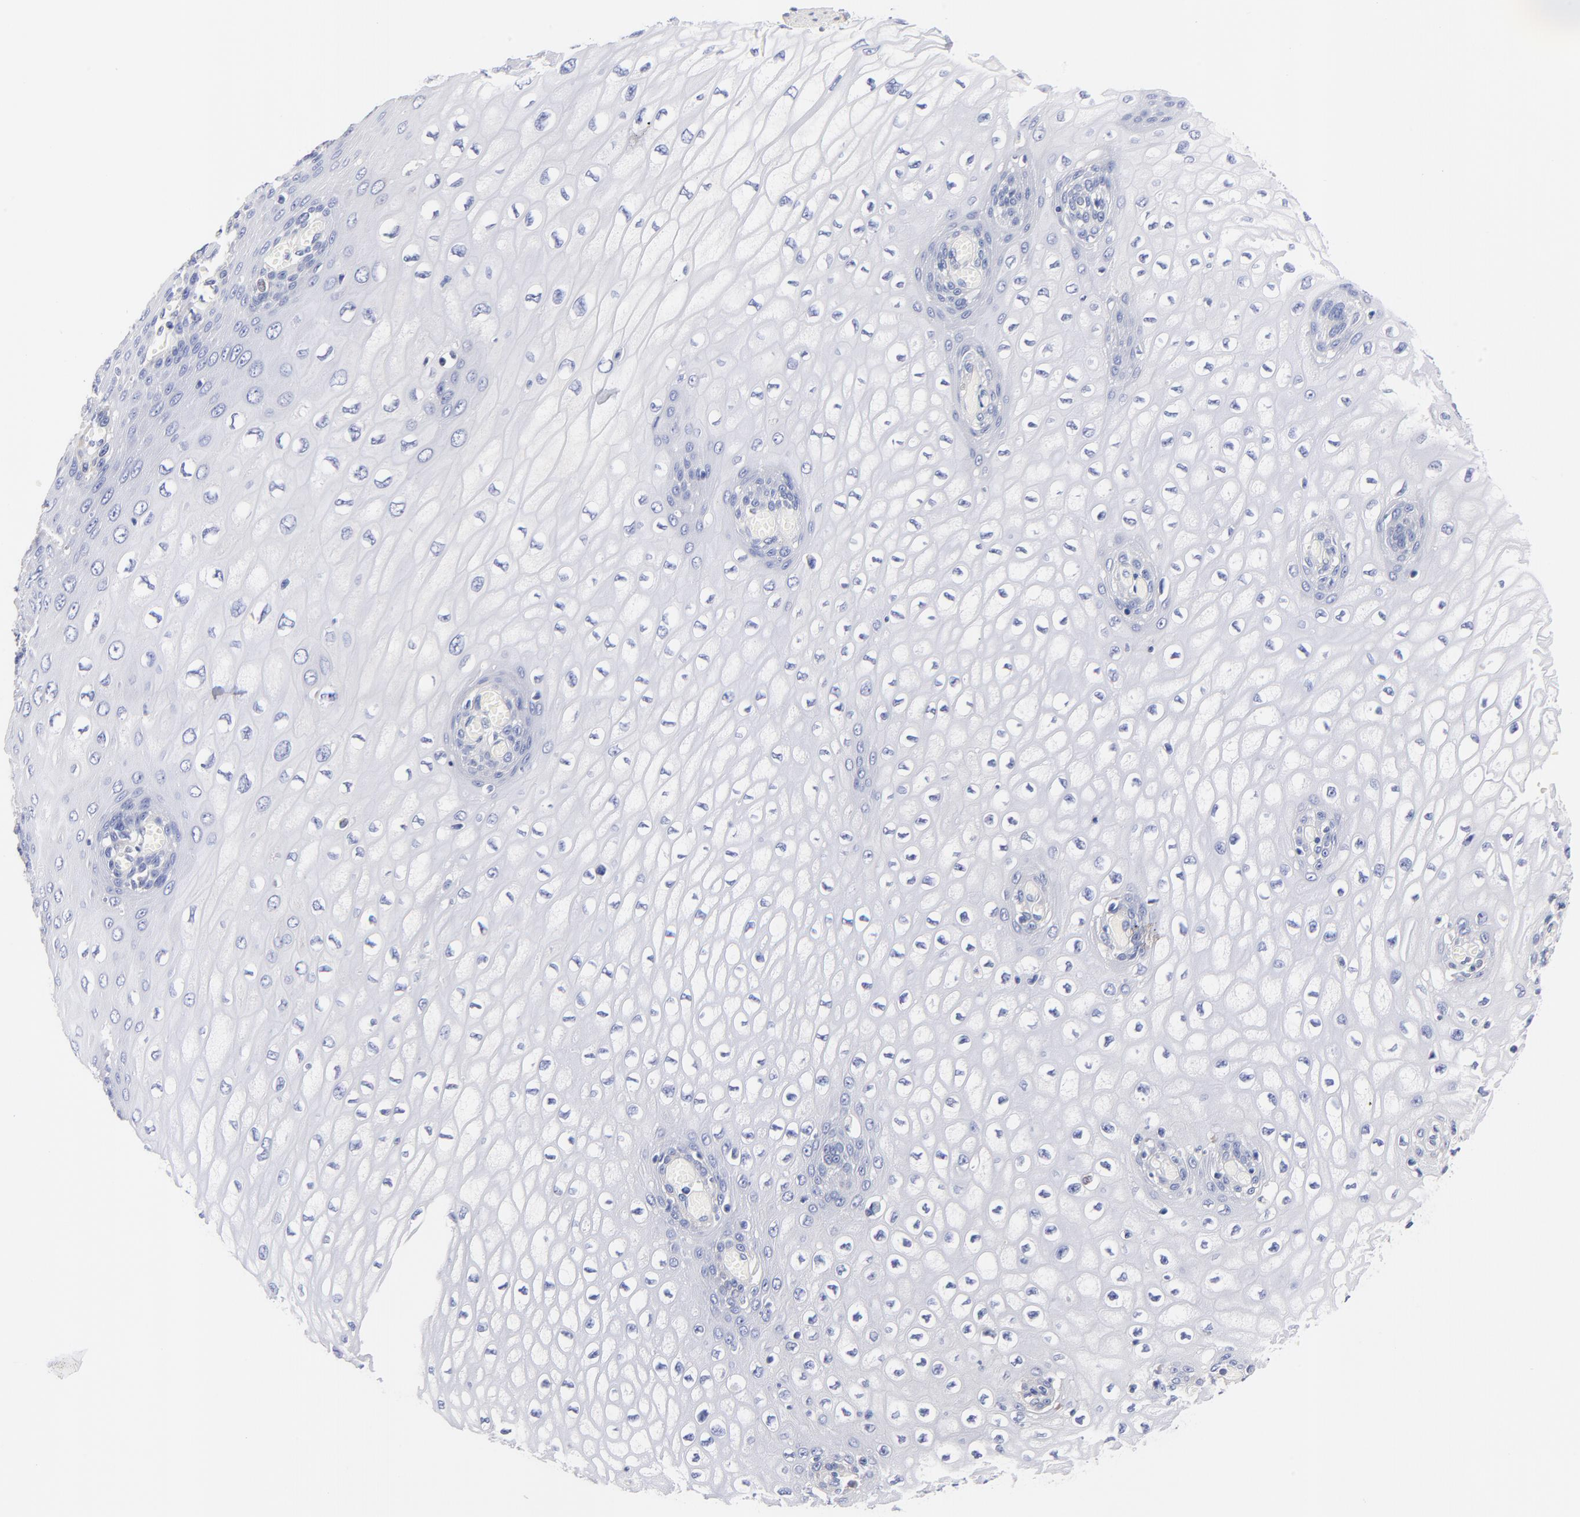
{"staining": {"intensity": "negative", "quantity": "none", "location": "none"}, "tissue": "esophagus", "cell_type": "Squamous epithelial cells", "image_type": "normal", "snomed": [{"axis": "morphology", "description": "Normal tissue, NOS"}, {"axis": "topography", "description": "Esophagus"}], "caption": "This is an immunohistochemistry (IHC) image of normal human esophagus. There is no expression in squamous epithelial cells.", "gene": "HS3ST1", "patient": {"sex": "male", "age": 65}}